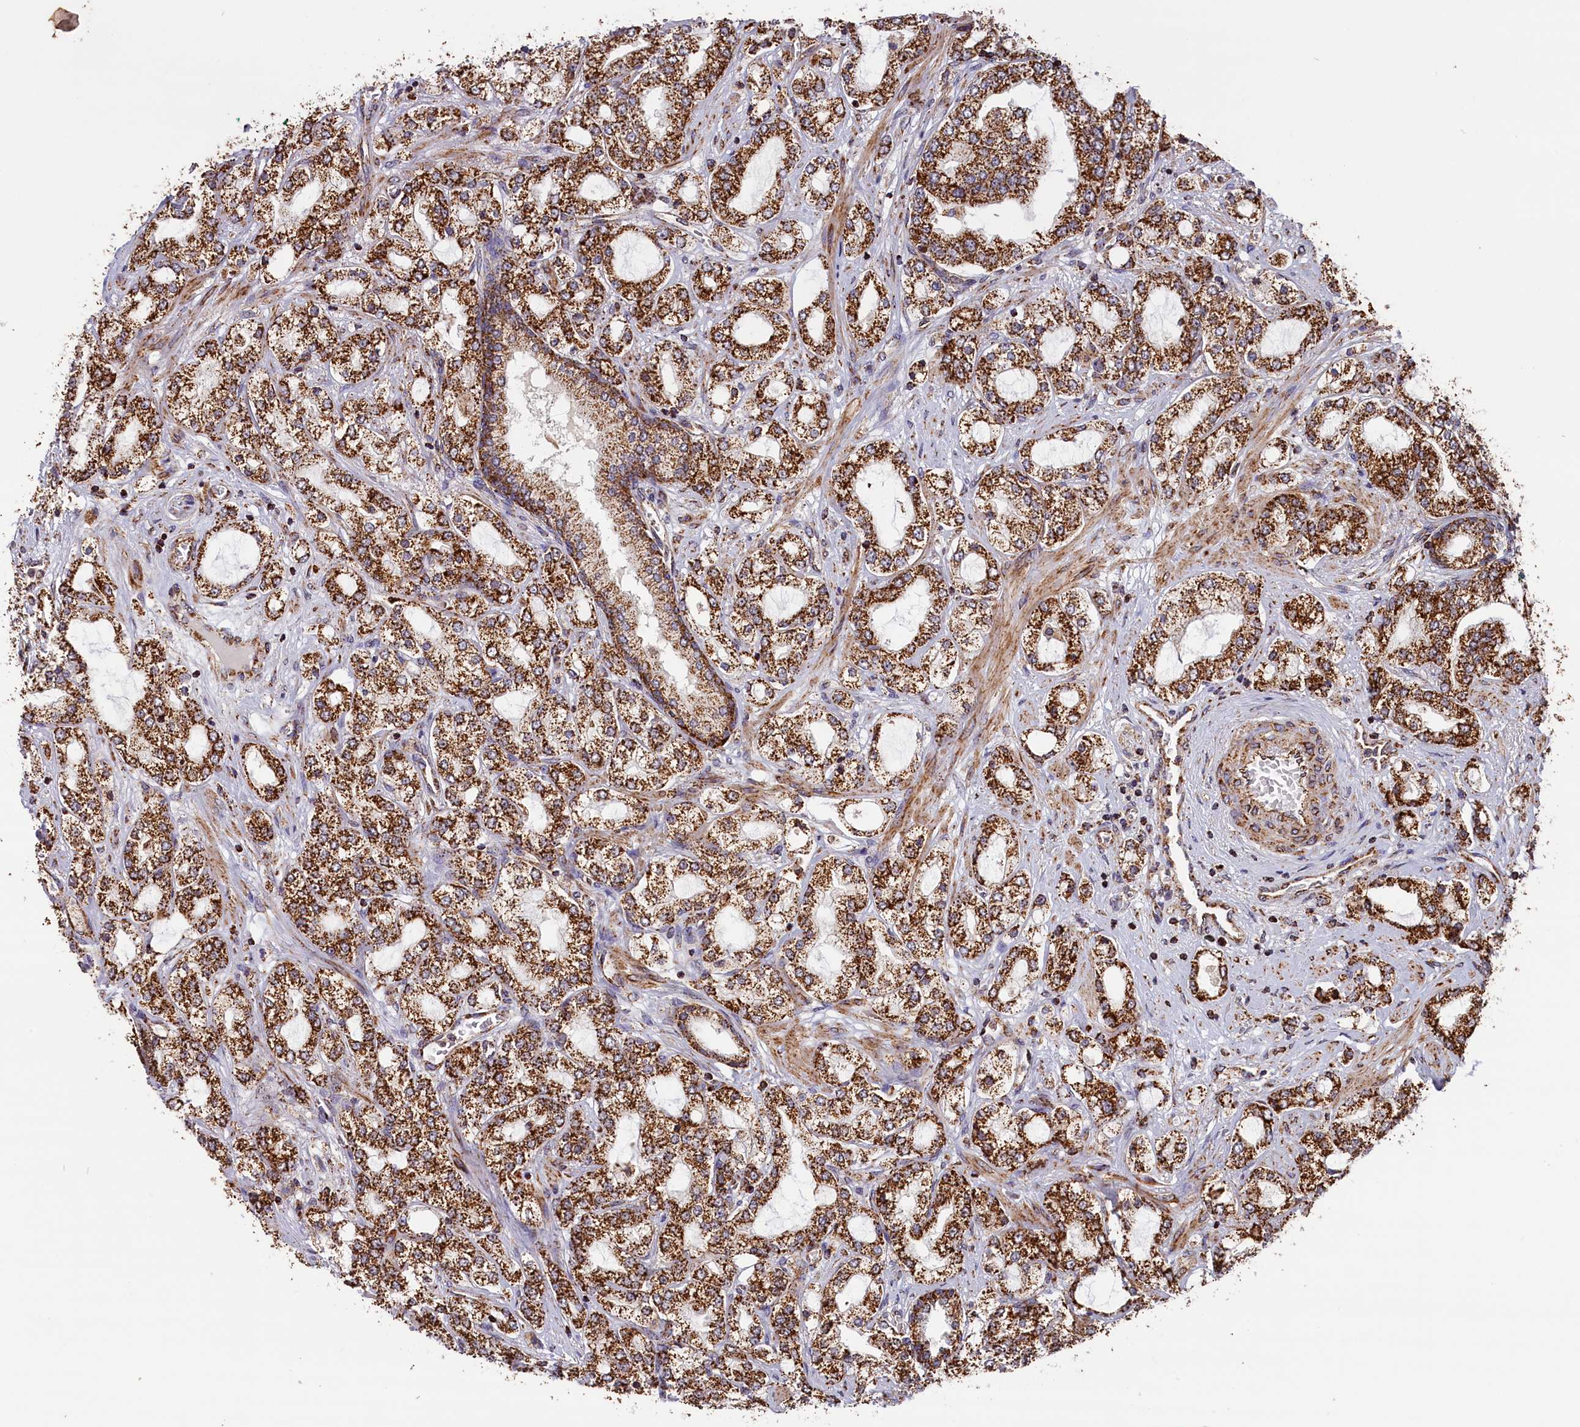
{"staining": {"intensity": "strong", "quantity": ">75%", "location": "cytoplasmic/membranous"}, "tissue": "prostate cancer", "cell_type": "Tumor cells", "image_type": "cancer", "snomed": [{"axis": "morphology", "description": "Adenocarcinoma, High grade"}, {"axis": "topography", "description": "Prostate"}], "caption": "Protein staining shows strong cytoplasmic/membranous staining in about >75% of tumor cells in prostate high-grade adenocarcinoma. (Stains: DAB (3,3'-diaminobenzidine) in brown, nuclei in blue, Microscopy: brightfield microscopy at high magnification).", "gene": "MACROD1", "patient": {"sex": "male", "age": 64}}